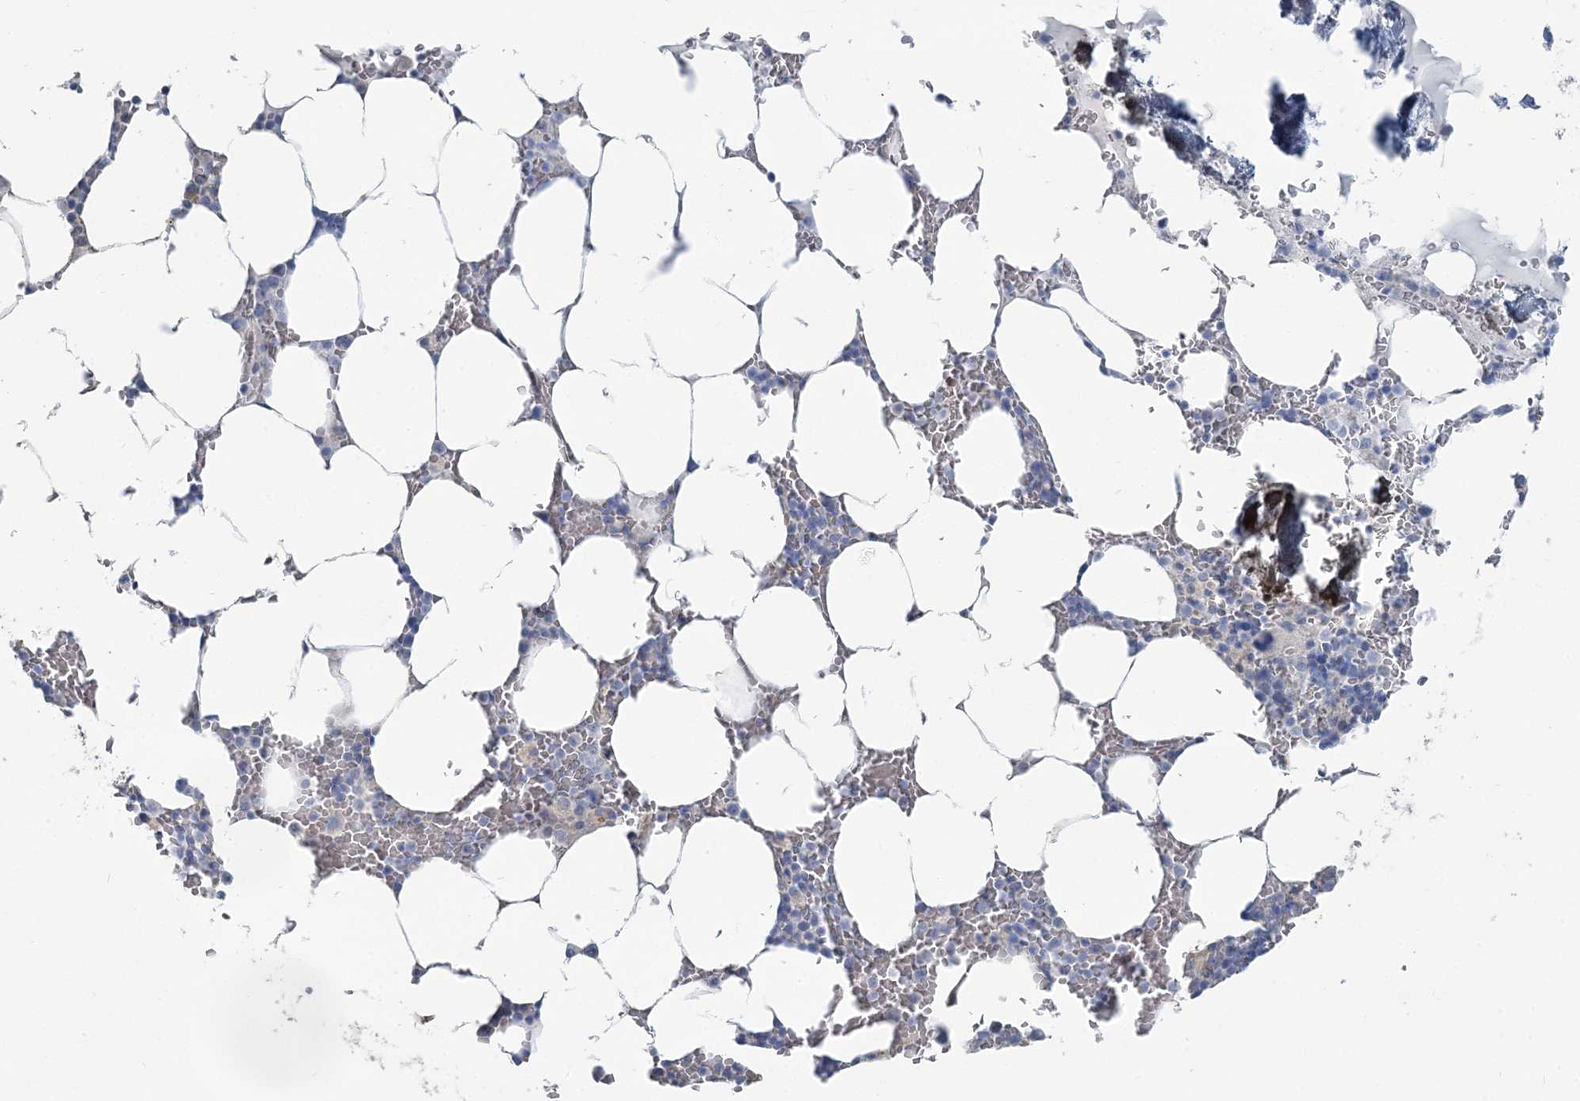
{"staining": {"intensity": "weak", "quantity": "<25%", "location": "cytoplasmic/membranous"}, "tissue": "bone marrow", "cell_type": "Hematopoietic cells", "image_type": "normal", "snomed": [{"axis": "morphology", "description": "Normal tissue, NOS"}, {"axis": "topography", "description": "Bone marrow"}], "caption": "This is an IHC micrograph of benign human bone marrow. There is no positivity in hematopoietic cells.", "gene": "CMBL", "patient": {"sex": "male", "age": 70}}